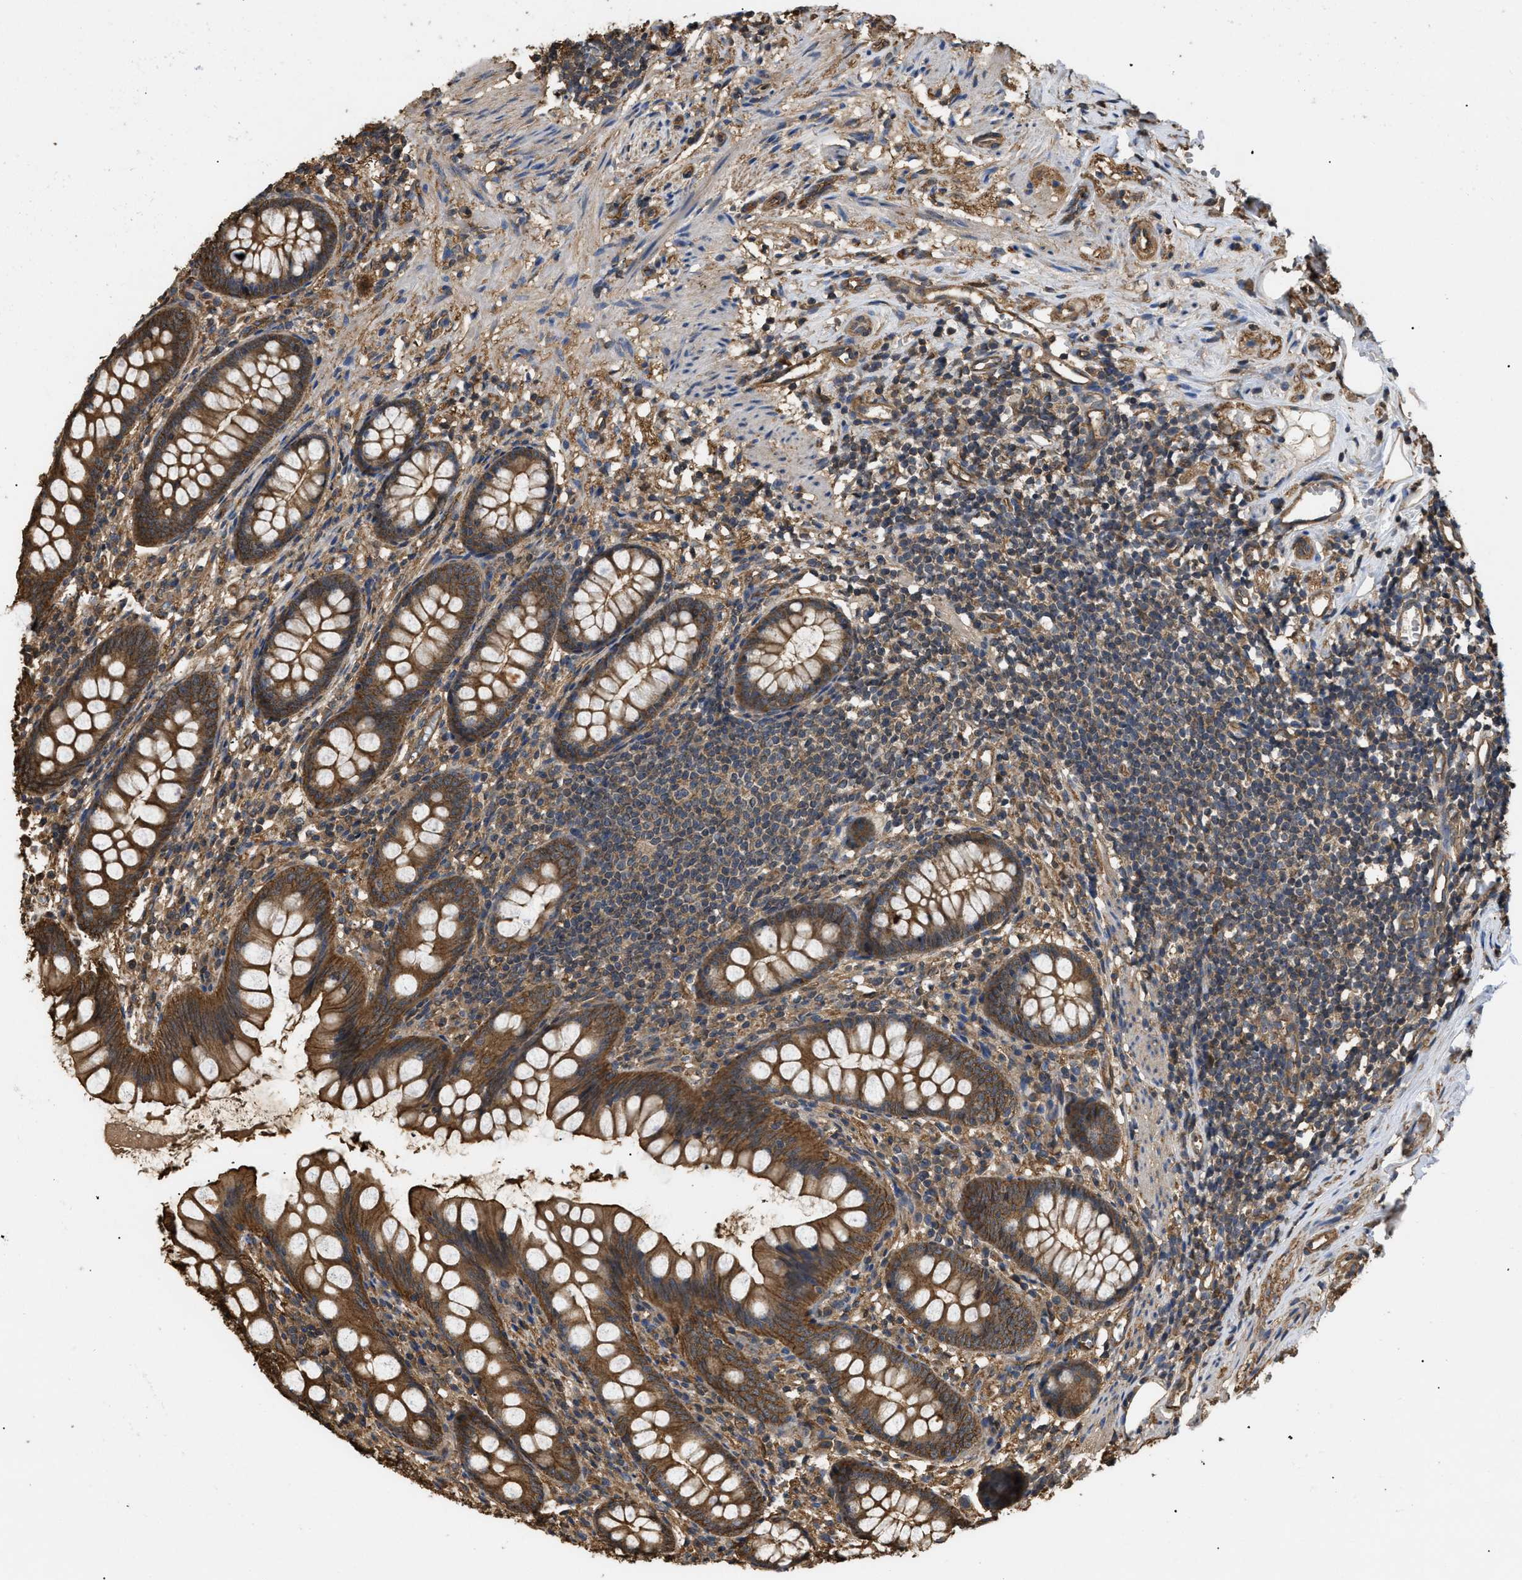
{"staining": {"intensity": "strong", "quantity": ">75%", "location": "cytoplasmic/membranous"}, "tissue": "appendix", "cell_type": "Glandular cells", "image_type": "normal", "snomed": [{"axis": "morphology", "description": "Normal tissue, NOS"}, {"axis": "topography", "description": "Appendix"}], "caption": "This is a photomicrograph of immunohistochemistry staining of normal appendix, which shows strong expression in the cytoplasmic/membranous of glandular cells.", "gene": "CALM1", "patient": {"sex": "female", "age": 77}}